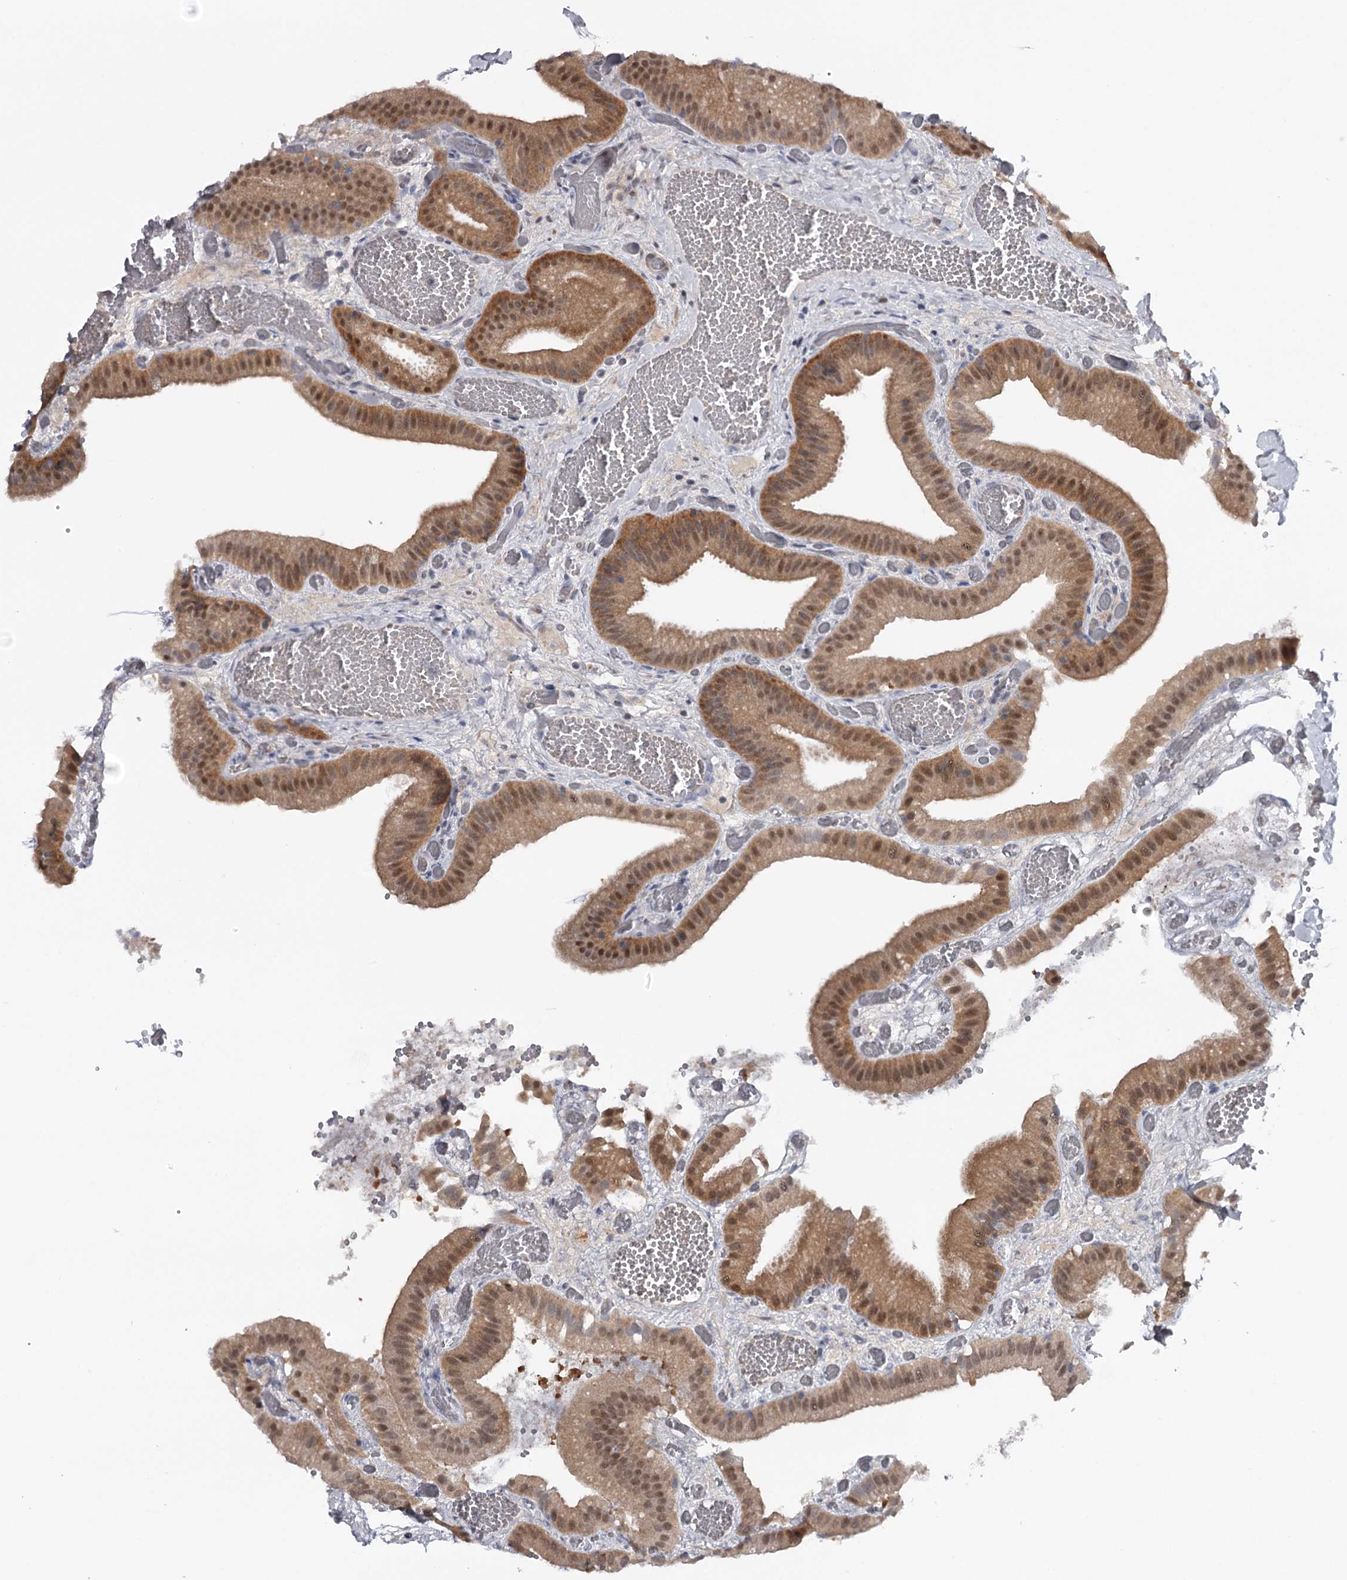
{"staining": {"intensity": "moderate", "quantity": ">75%", "location": "cytoplasmic/membranous,nuclear"}, "tissue": "gallbladder", "cell_type": "Glandular cells", "image_type": "normal", "snomed": [{"axis": "morphology", "description": "Normal tissue, NOS"}, {"axis": "topography", "description": "Gallbladder"}], "caption": "This photomicrograph demonstrates IHC staining of normal human gallbladder, with medium moderate cytoplasmic/membranous,nuclear staining in about >75% of glandular cells.", "gene": "GTSF1", "patient": {"sex": "female", "age": 64}}